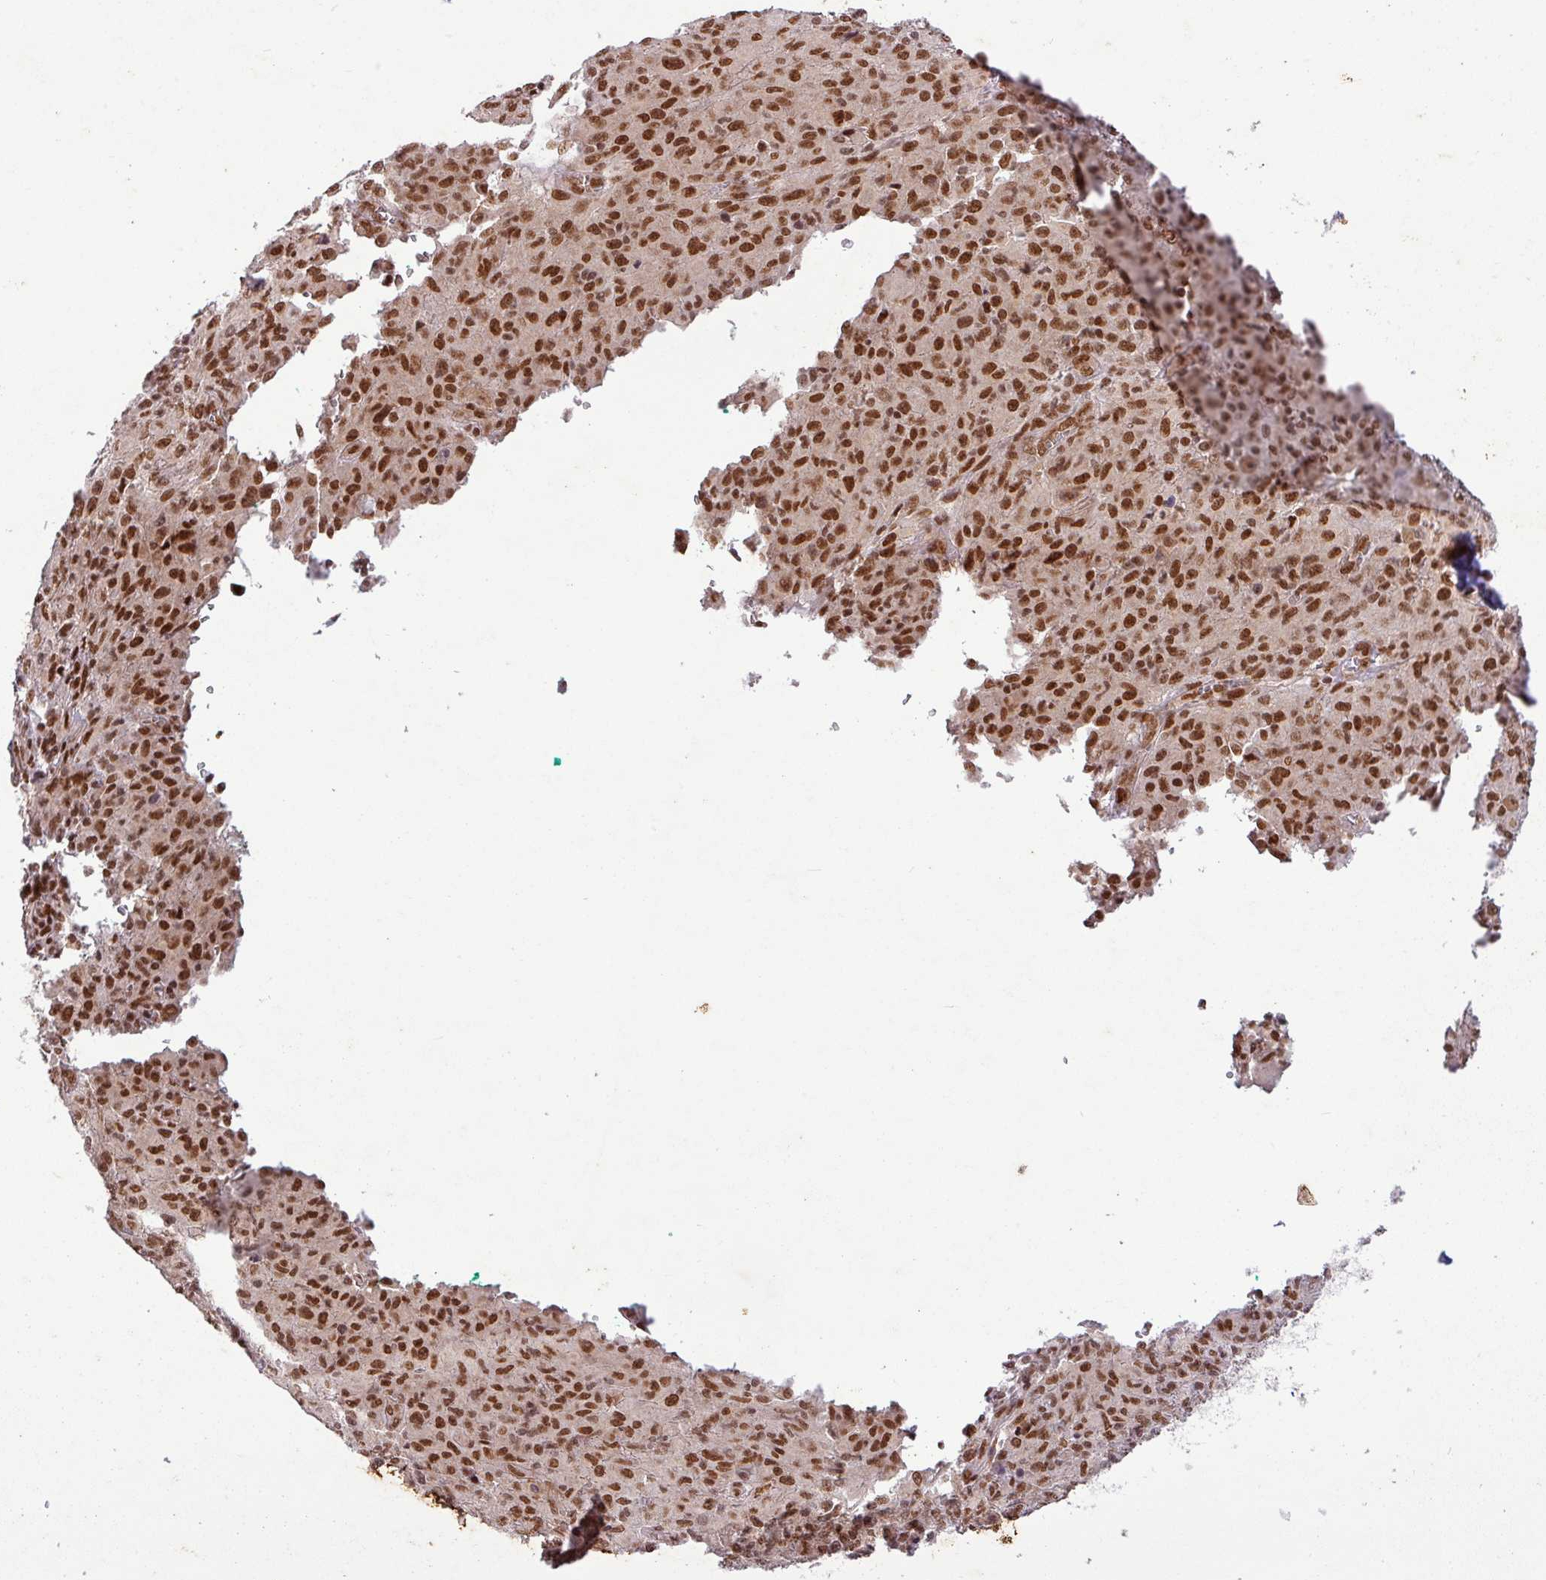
{"staining": {"intensity": "strong", "quantity": ">75%", "location": "nuclear"}, "tissue": "melanoma", "cell_type": "Tumor cells", "image_type": "cancer", "snomed": [{"axis": "morphology", "description": "Malignant melanoma, NOS"}, {"axis": "topography", "description": "Skin"}], "caption": "The photomicrograph reveals immunohistochemical staining of malignant melanoma. There is strong nuclear expression is seen in about >75% of tumor cells.", "gene": "SRSF2", "patient": {"sex": "male", "age": 46}}